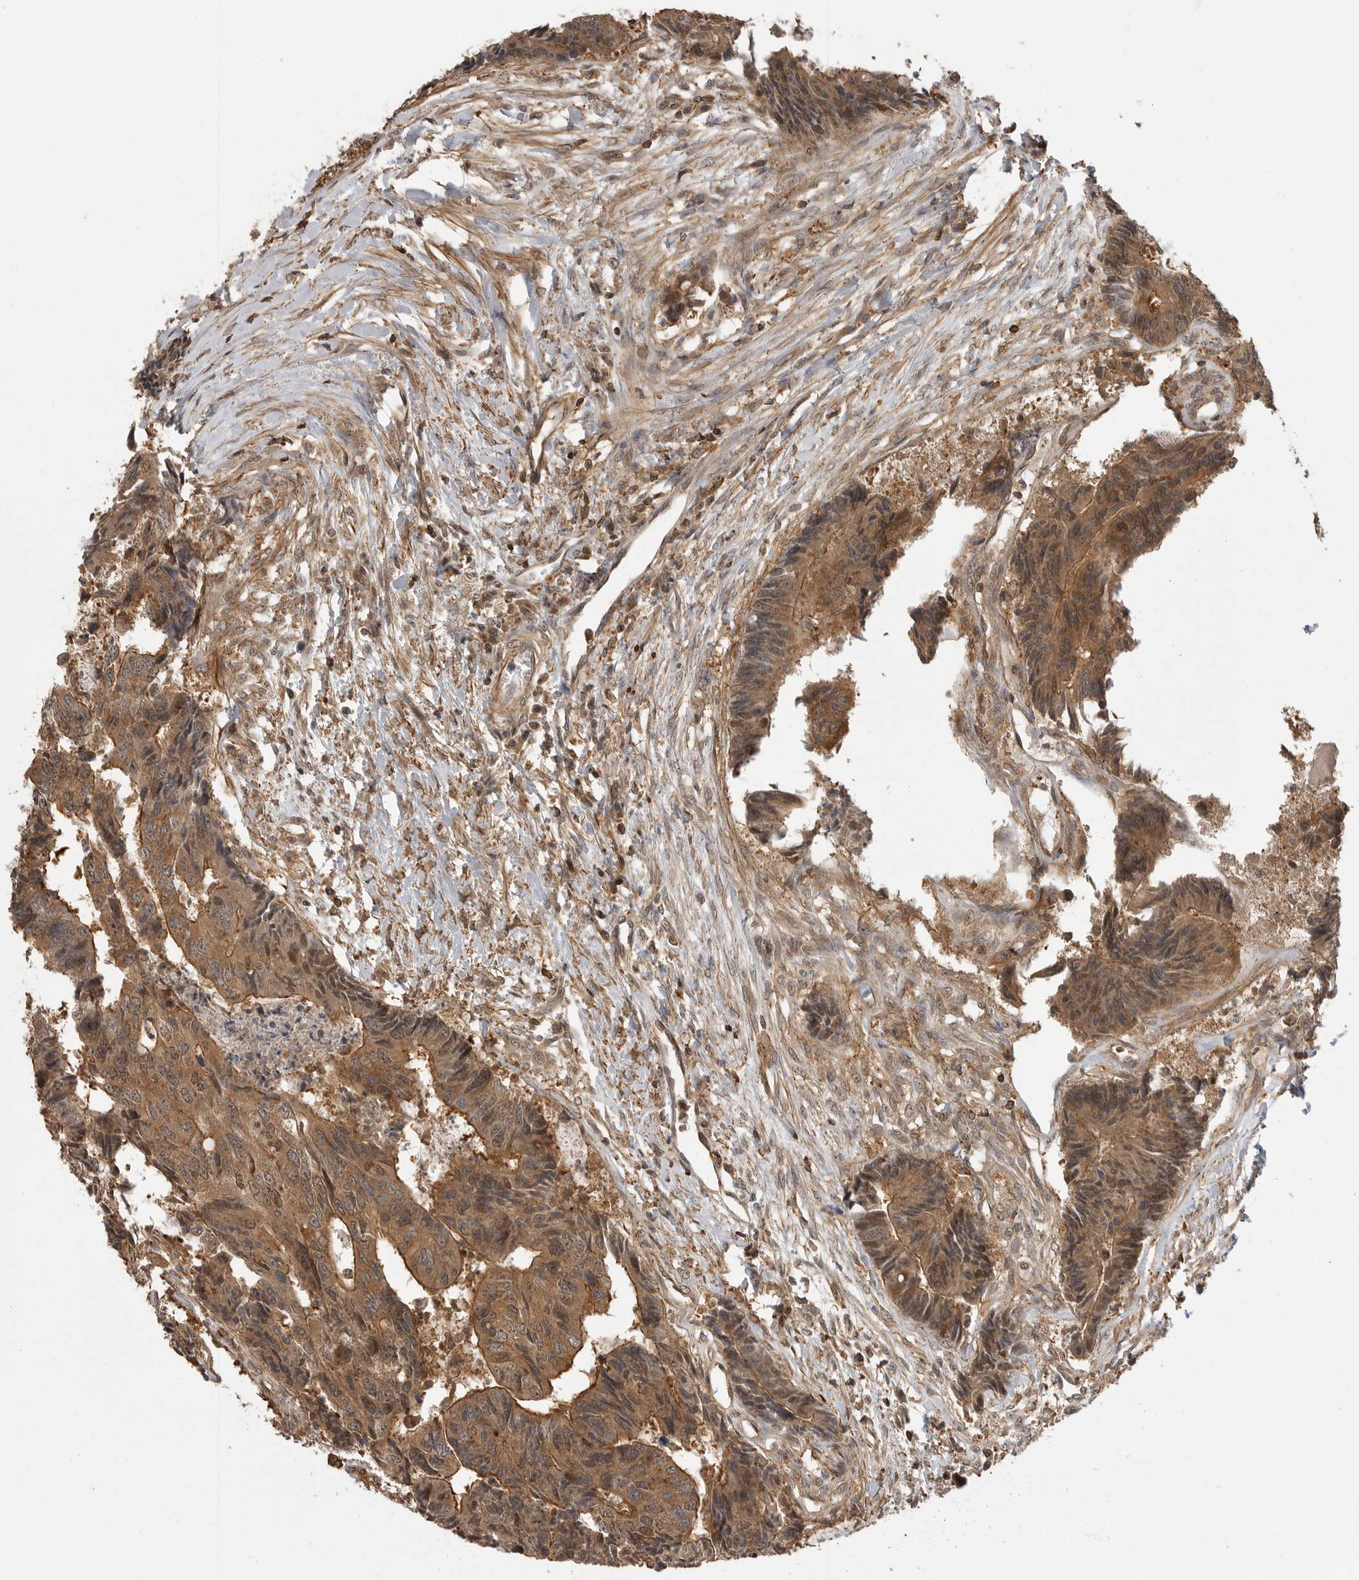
{"staining": {"intensity": "moderate", "quantity": ">75%", "location": "cytoplasmic/membranous,nuclear"}, "tissue": "colorectal cancer", "cell_type": "Tumor cells", "image_type": "cancer", "snomed": [{"axis": "morphology", "description": "Adenocarcinoma, NOS"}, {"axis": "topography", "description": "Rectum"}], "caption": "About >75% of tumor cells in human colorectal cancer demonstrate moderate cytoplasmic/membranous and nuclear protein expression as visualized by brown immunohistochemical staining.", "gene": "ERN1", "patient": {"sex": "male", "age": 84}}